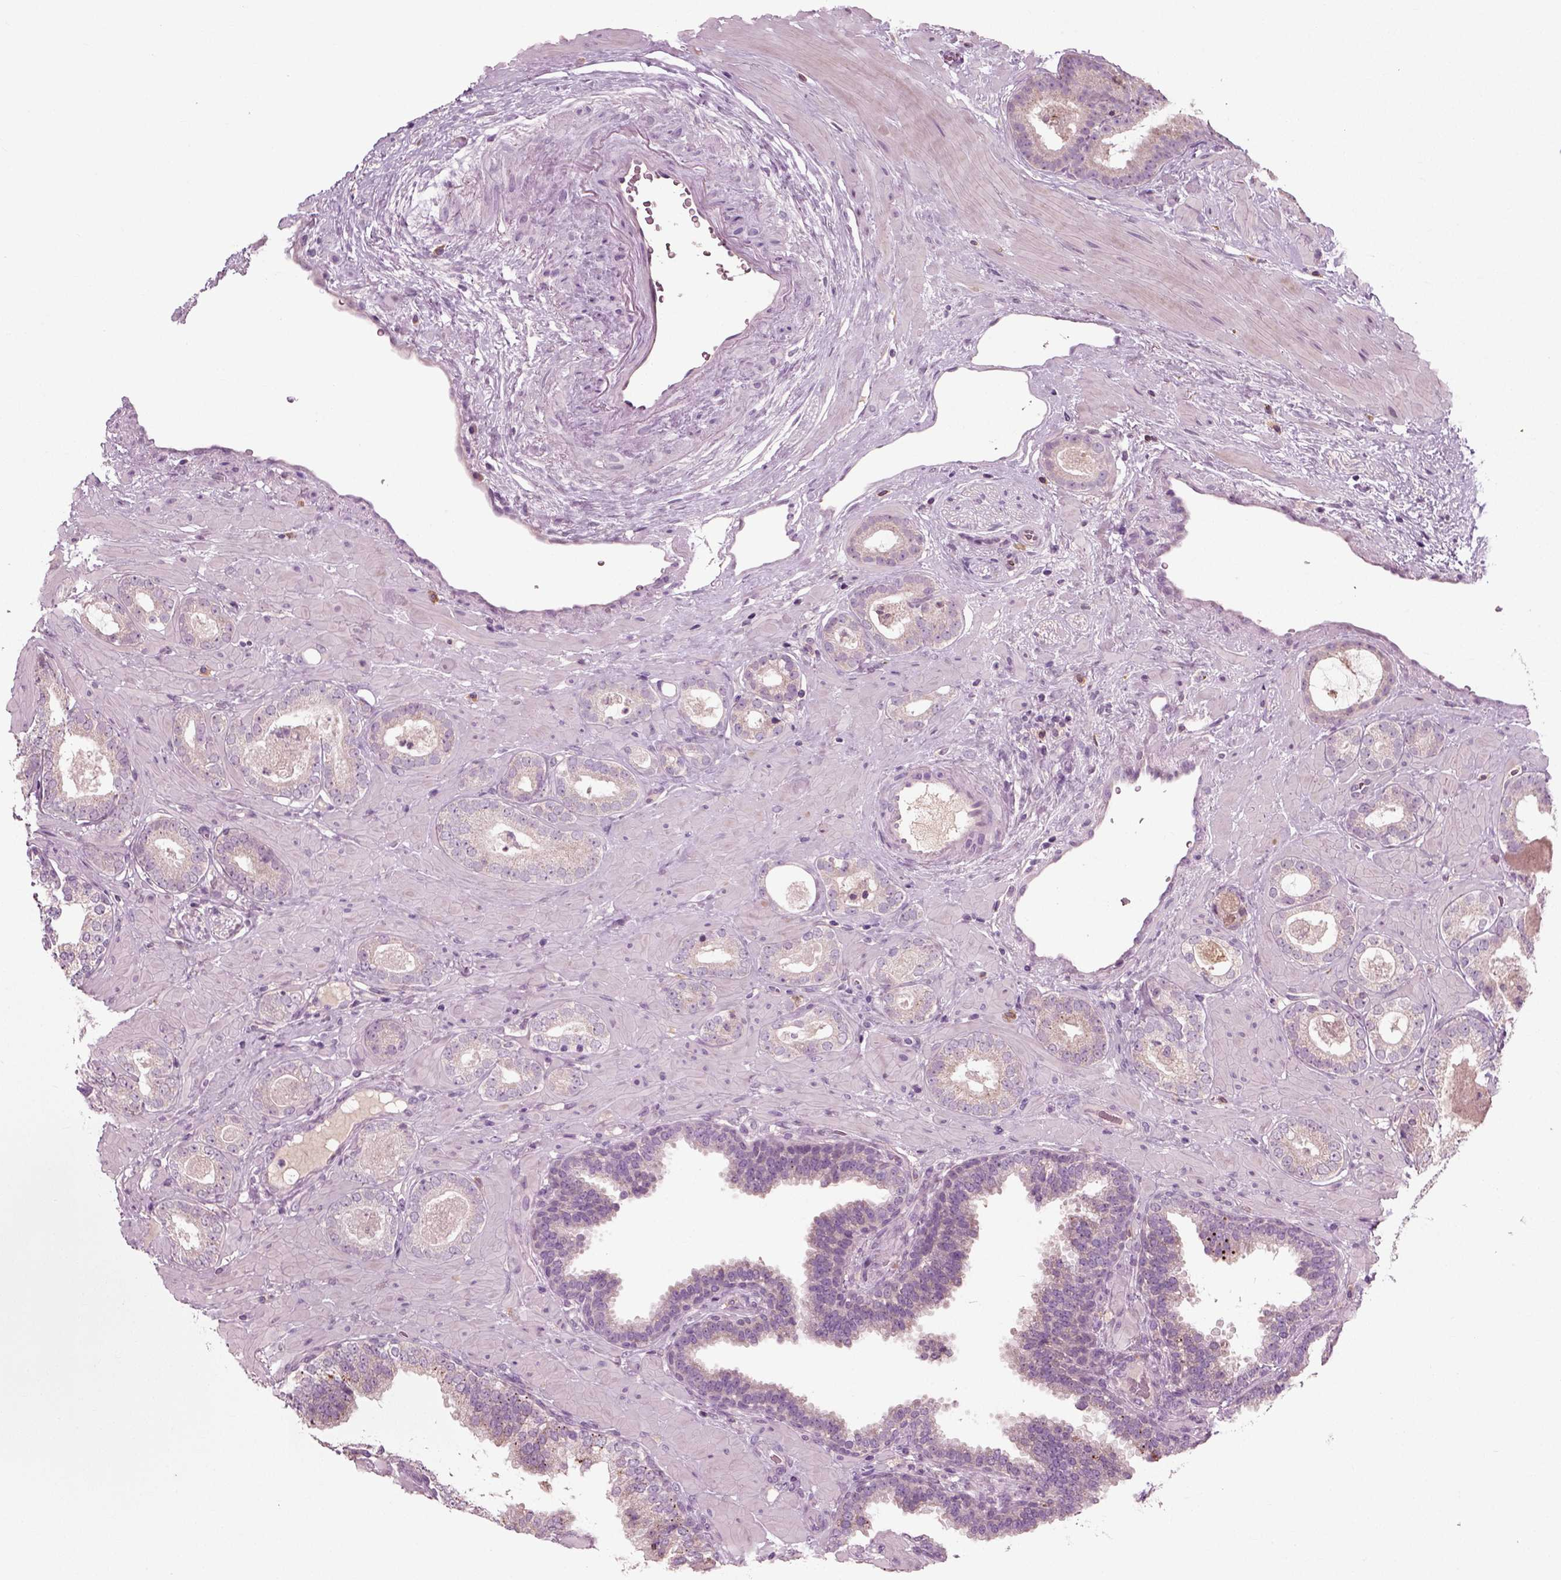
{"staining": {"intensity": "weak", "quantity": "25%-75%", "location": "cytoplasmic/membranous"}, "tissue": "prostate cancer", "cell_type": "Tumor cells", "image_type": "cancer", "snomed": [{"axis": "morphology", "description": "Adenocarcinoma, Low grade"}, {"axis": "topography", "description": "Prostate"}], "caption": "Human prostate cancer (low-grade adenocarcinoma) stained with a brown dye displays weak cytoplasmic/membranous positive staining in about 25%-75% of tumor cells.", "gene": "RND2", "patient": {"sex": "male", "age": 60}}